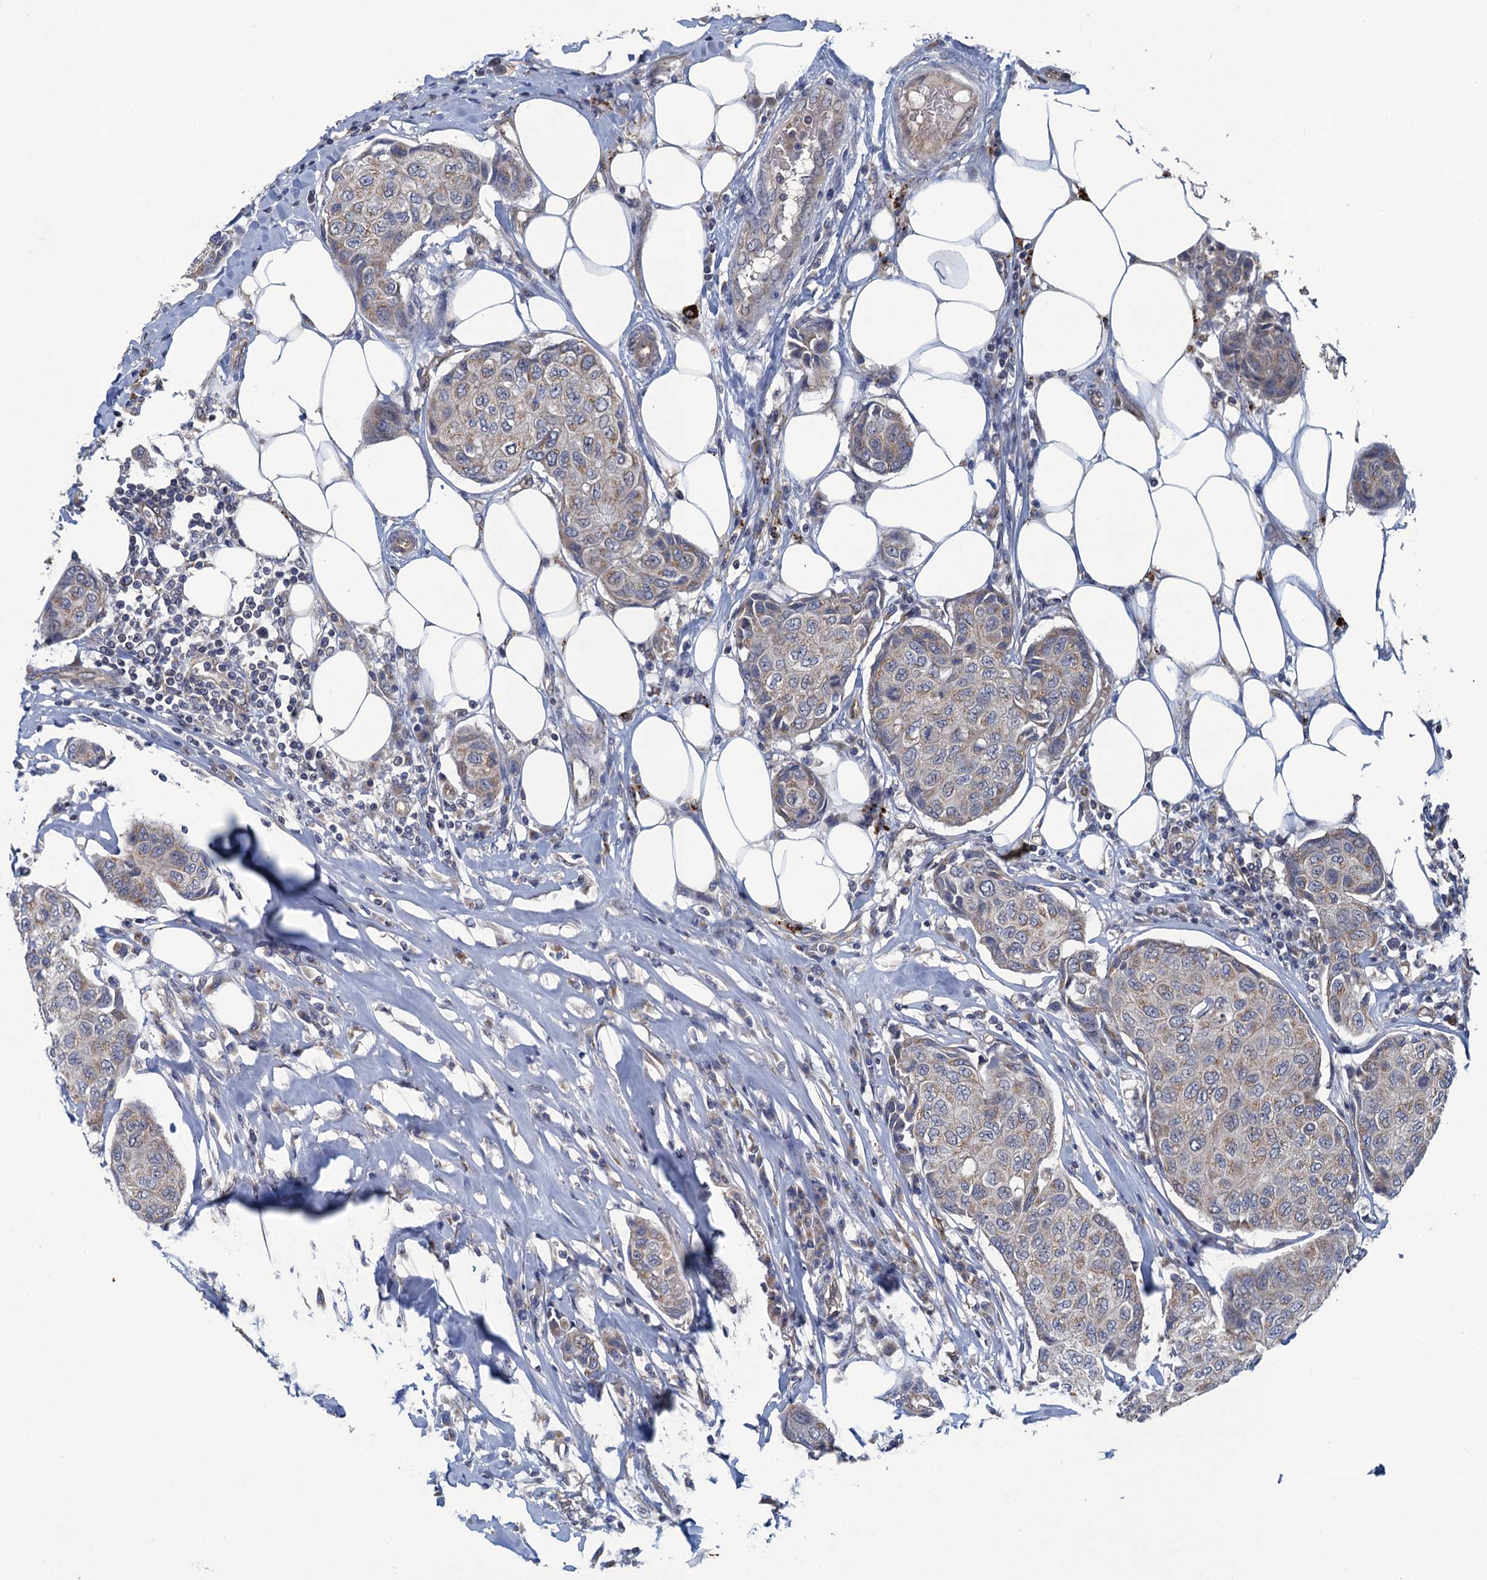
{"staining": {"intensity": "weak", "quantity": "<25%", "location": "cytoplasmic/membranous"}, "tissue": "breast cancer", "cell_type": "Tumor cells", "image_type": "cancer", "snomed": [{"axis": "morphology", "description": "Duct carcinoma"}, {"axis": "topography", "description": "Breast"}], "caption": "Tumor cells are negative for brown protein staining in breast infiltrating ductal carcinoma. (Immunohistochemistry (ihc), brightfield microscopy, high magnification).", "gene": "KBTBD8", "patient": {"sex": "female", "age": 80}}